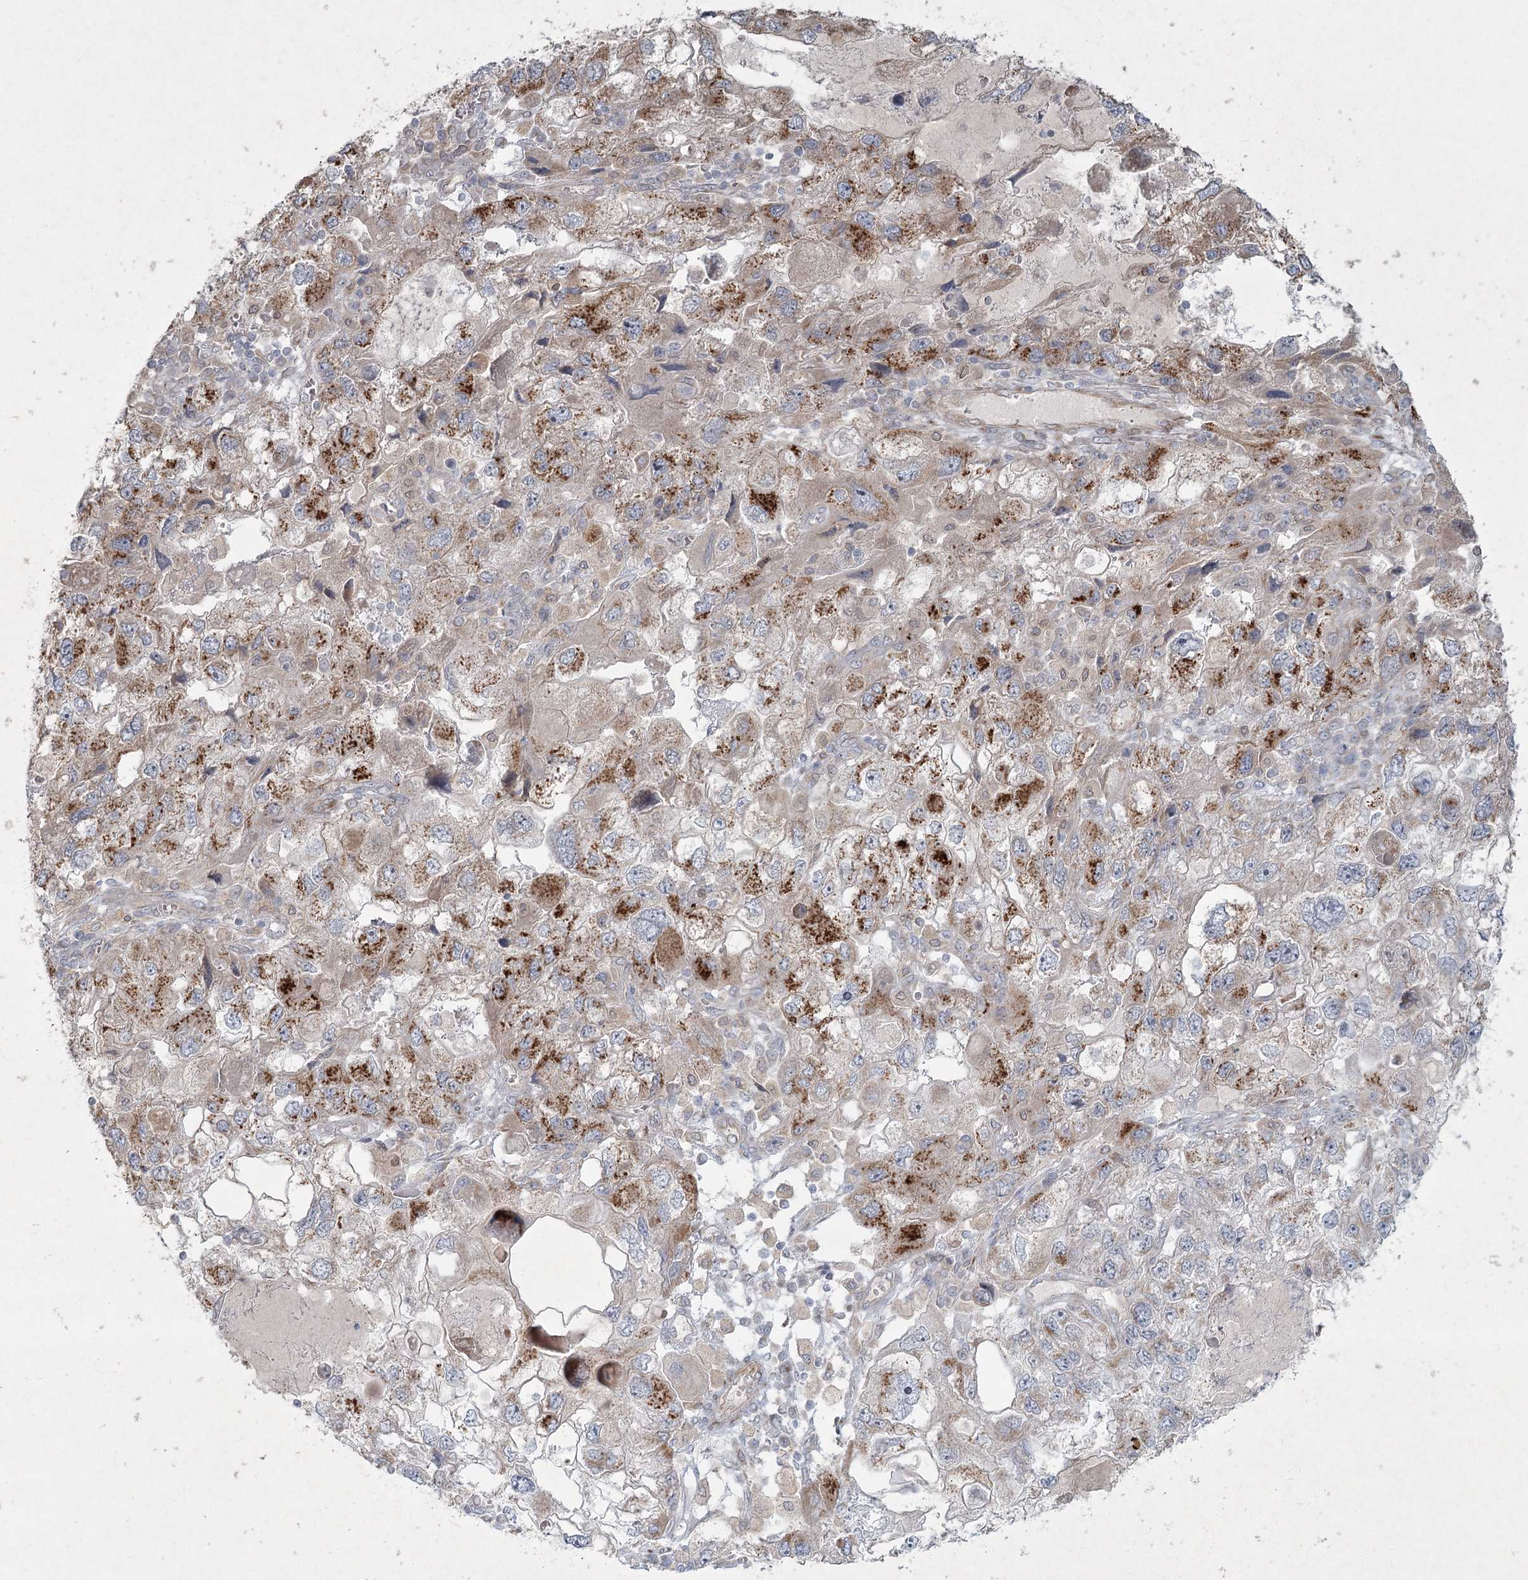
{"staining": {"intensity": "moderate", "quantity": "25%-75%", "location": "cytoplasmic/membranous"}, "tissue": "endometrial cancer", "cell_type": "Tumor cells", "image_type": "cancer", "snomed": [{"axis": "morphology", "description": "Adenocarcinoma, NOS"}, {"axis": "topography", "description": "Endometrium"}], "caption": "IHC of endometrial cancer (adenocarcinoma) displays medium levels of moderate cytoplasmic/membranous positivity in about 25%-75% of tumor cells.", "gene": "LRP2BP", "patient": {"sex": "female", "age": 49}}